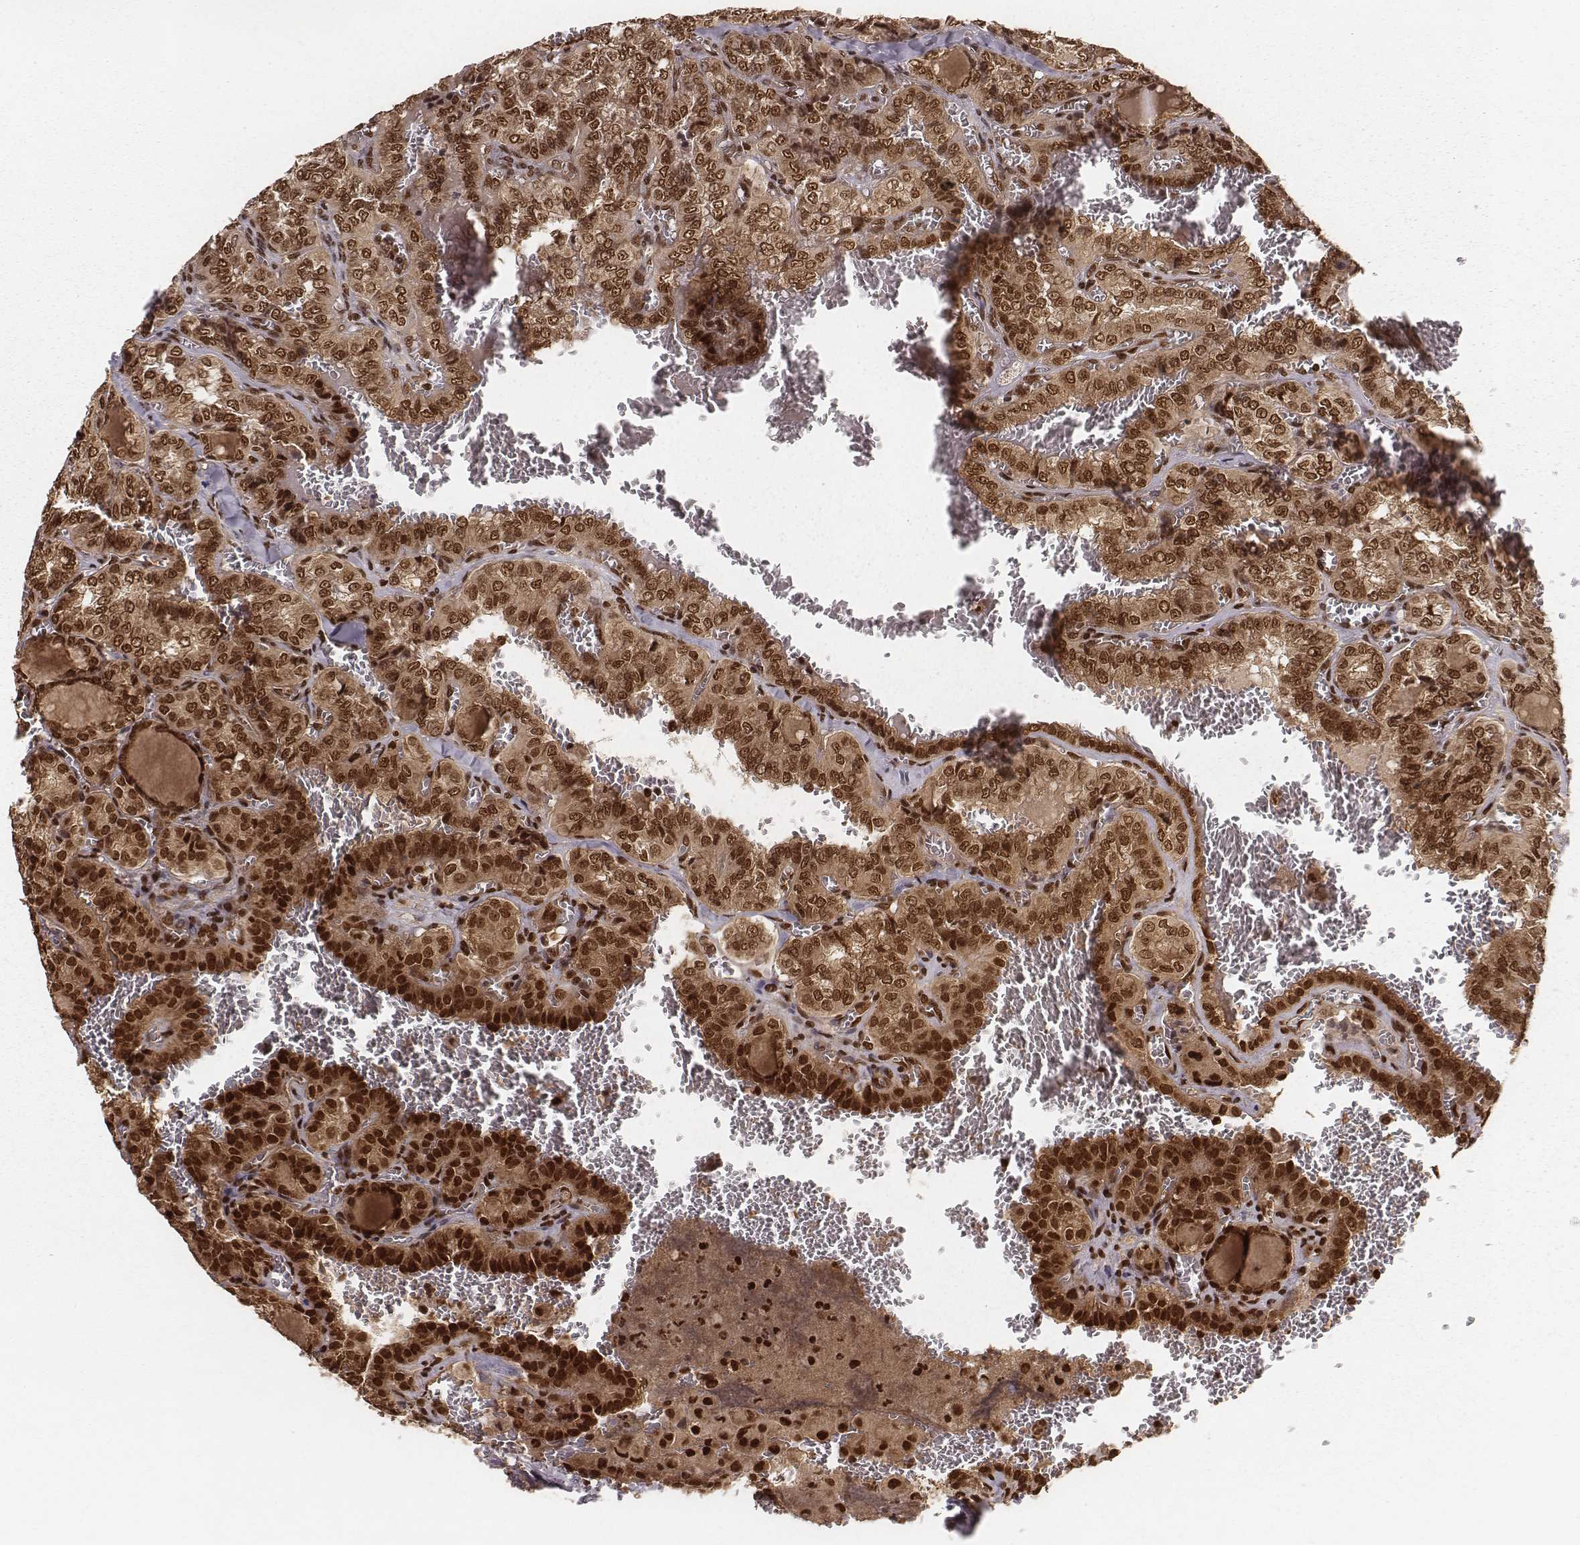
{"staining": {"intensity": "moderate", "quantity": ">75%", "location": "cytoplasmic/membranous,nuclear"}, "tissue": "thyroid cancer", "cell_type": "Tumor cells", "image_type": "cancer", "snomed": [{"axis": "morphology", "description": "Papillary adenocarcinoma, NOS"}, {"axis": "topography", "description": "Thyroid gland"}], "caption": "Immunohistochemistry (IHC) (DAB) staining of papillary adenocarcinoma (thyroid) demonstrates moderate cytoplasmic/membranous and nuclear protein positivity in approximately >75% of tumor cells.", "gene": "NFX1", "patient": {"sex": "female", "age": 41}}